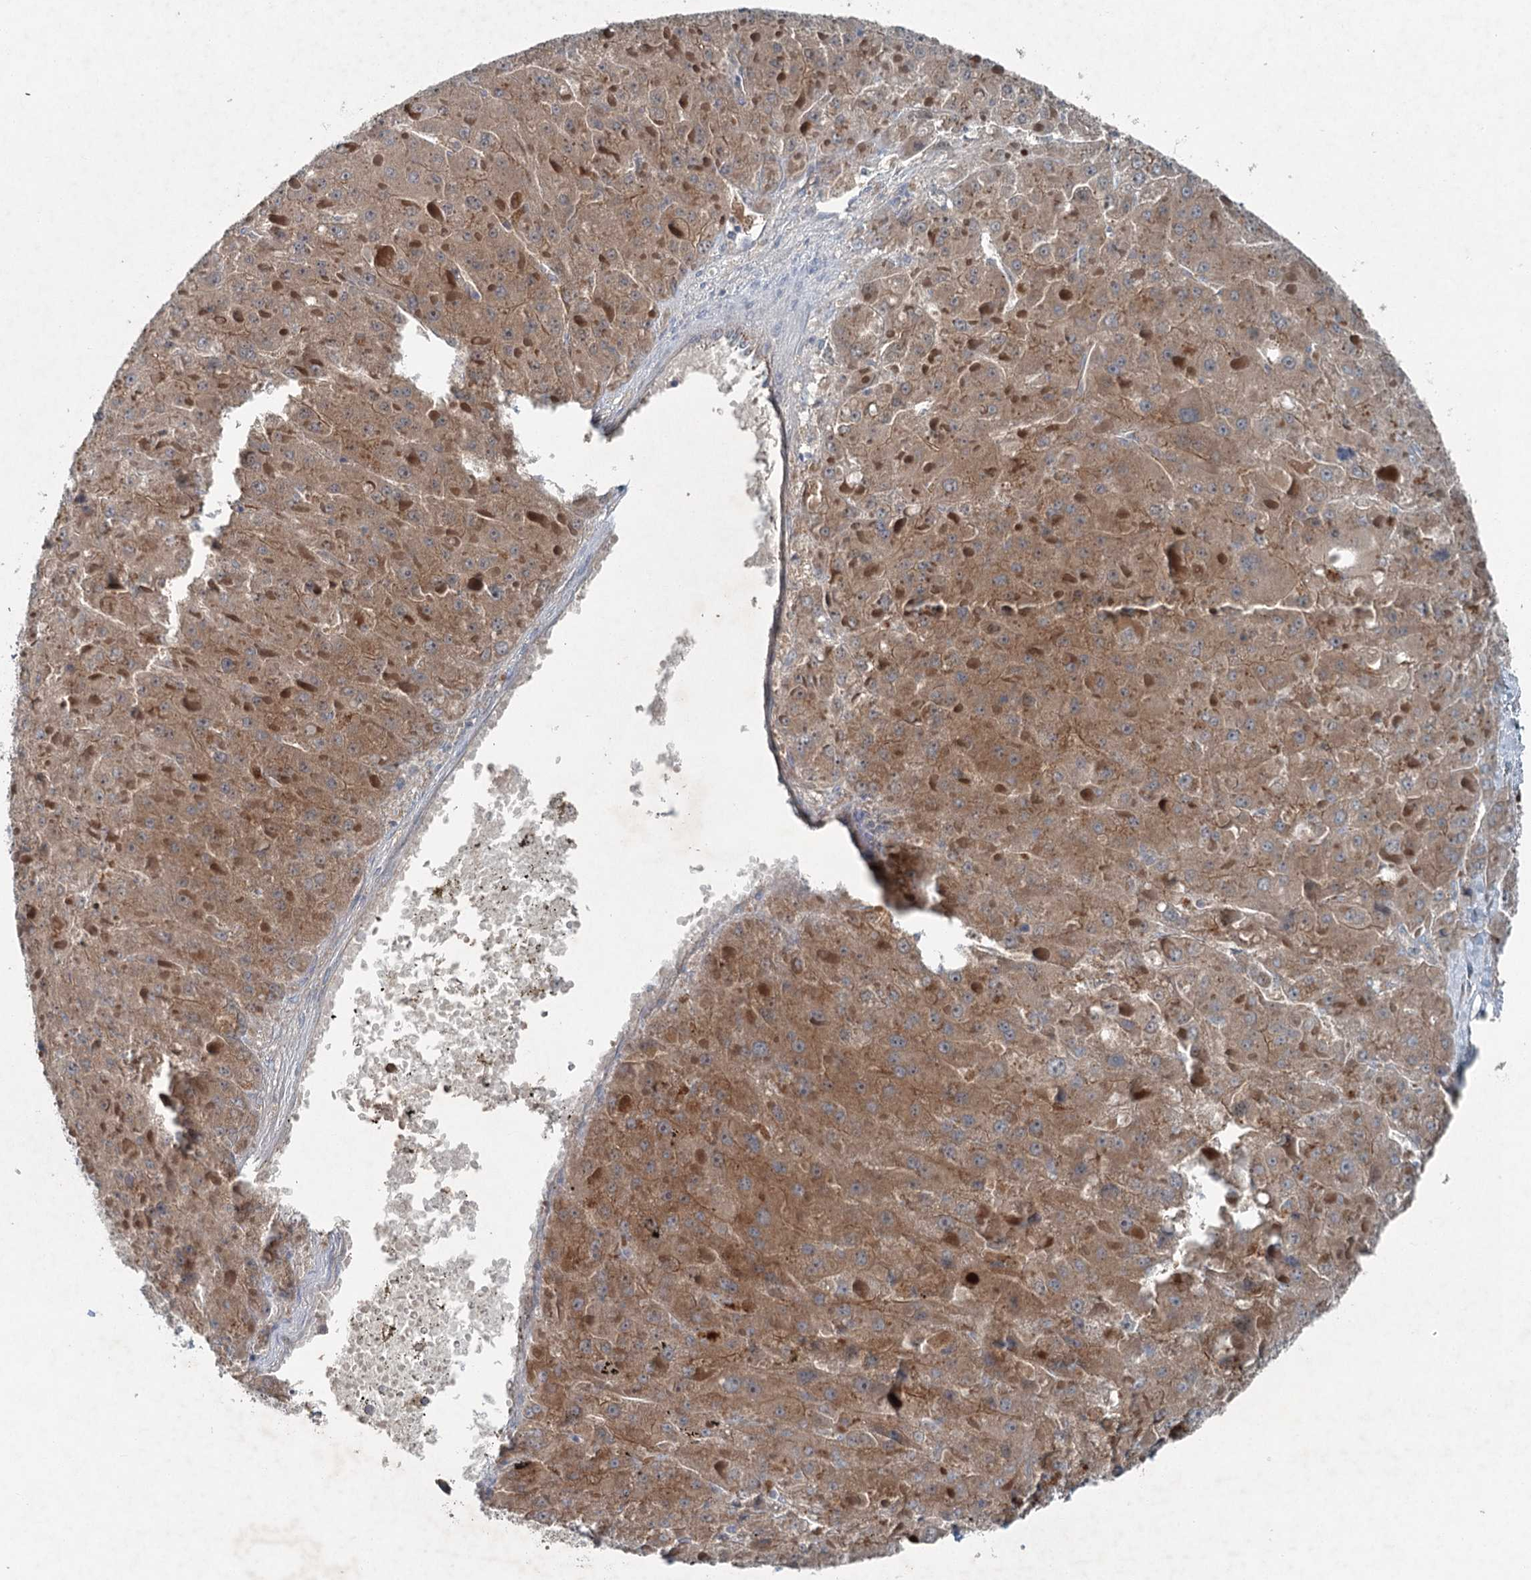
{"staining": {"intensity": "moderate", "quantity": ">75%", "location": "cytoplasmic/membranous"}, "tissue": "liver cancer", "cell_type": "Tumor cells", "image_type": "cancer", "snomed": [{"axis": "morphology", "description": "Carcinoma, Hepatocellular, NOS"}, {"axis": "topography", "description": "Liver"}], "caption": "This histopathology image shows immunohistochemistry staining of liver cancer (hepatocellular carcinoma), with medium moderate cytoplasmic/membranous positivity in approximately >75% of tumor cells.", "gene": "CHCHD5", "patient": {"sex": "female", "age": 73}}